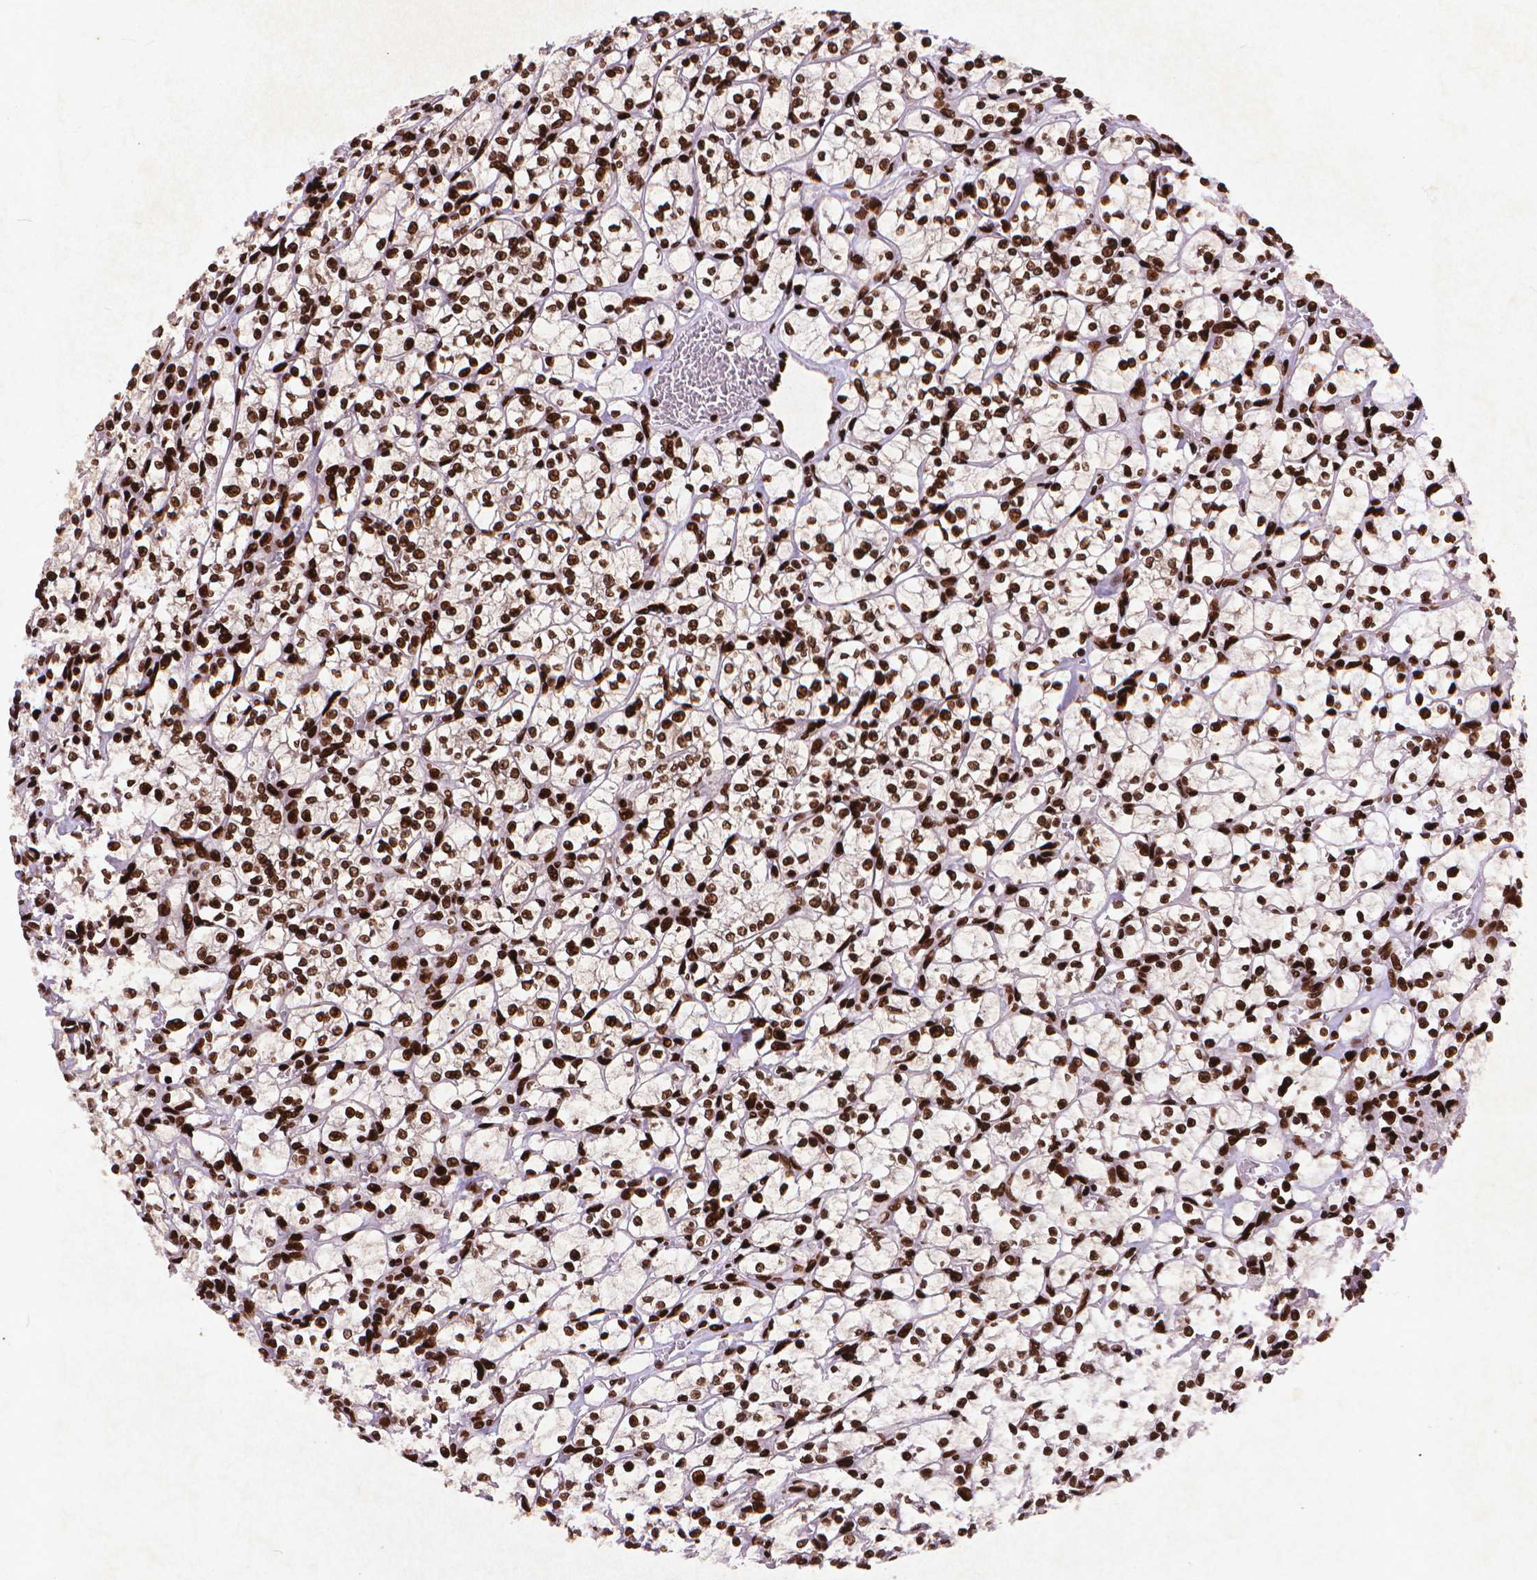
{"staining": {"intensity": "strong", "quantity": ">75%", "location": "nuclear"}, "tissue": "renal cancer", "cell_type": "Tumor cells", "image_type": "cancer", "snomed": [{"axis": "morphology", "description": "Adenocarcinoma, NOS"}, {"axis": "topography", "description": "Kidney"}], "caption": "High-power microscopy captured an immunohistochemistry image of adenocarcinoma (renal), revealing strong nuclear positivity in about >75% of tumor cells. Ihc stains the protein of interest in brown and the nuclei are stained blue.", "gene": "CITED2", "patient": {"sex": "female", "age": 64}}